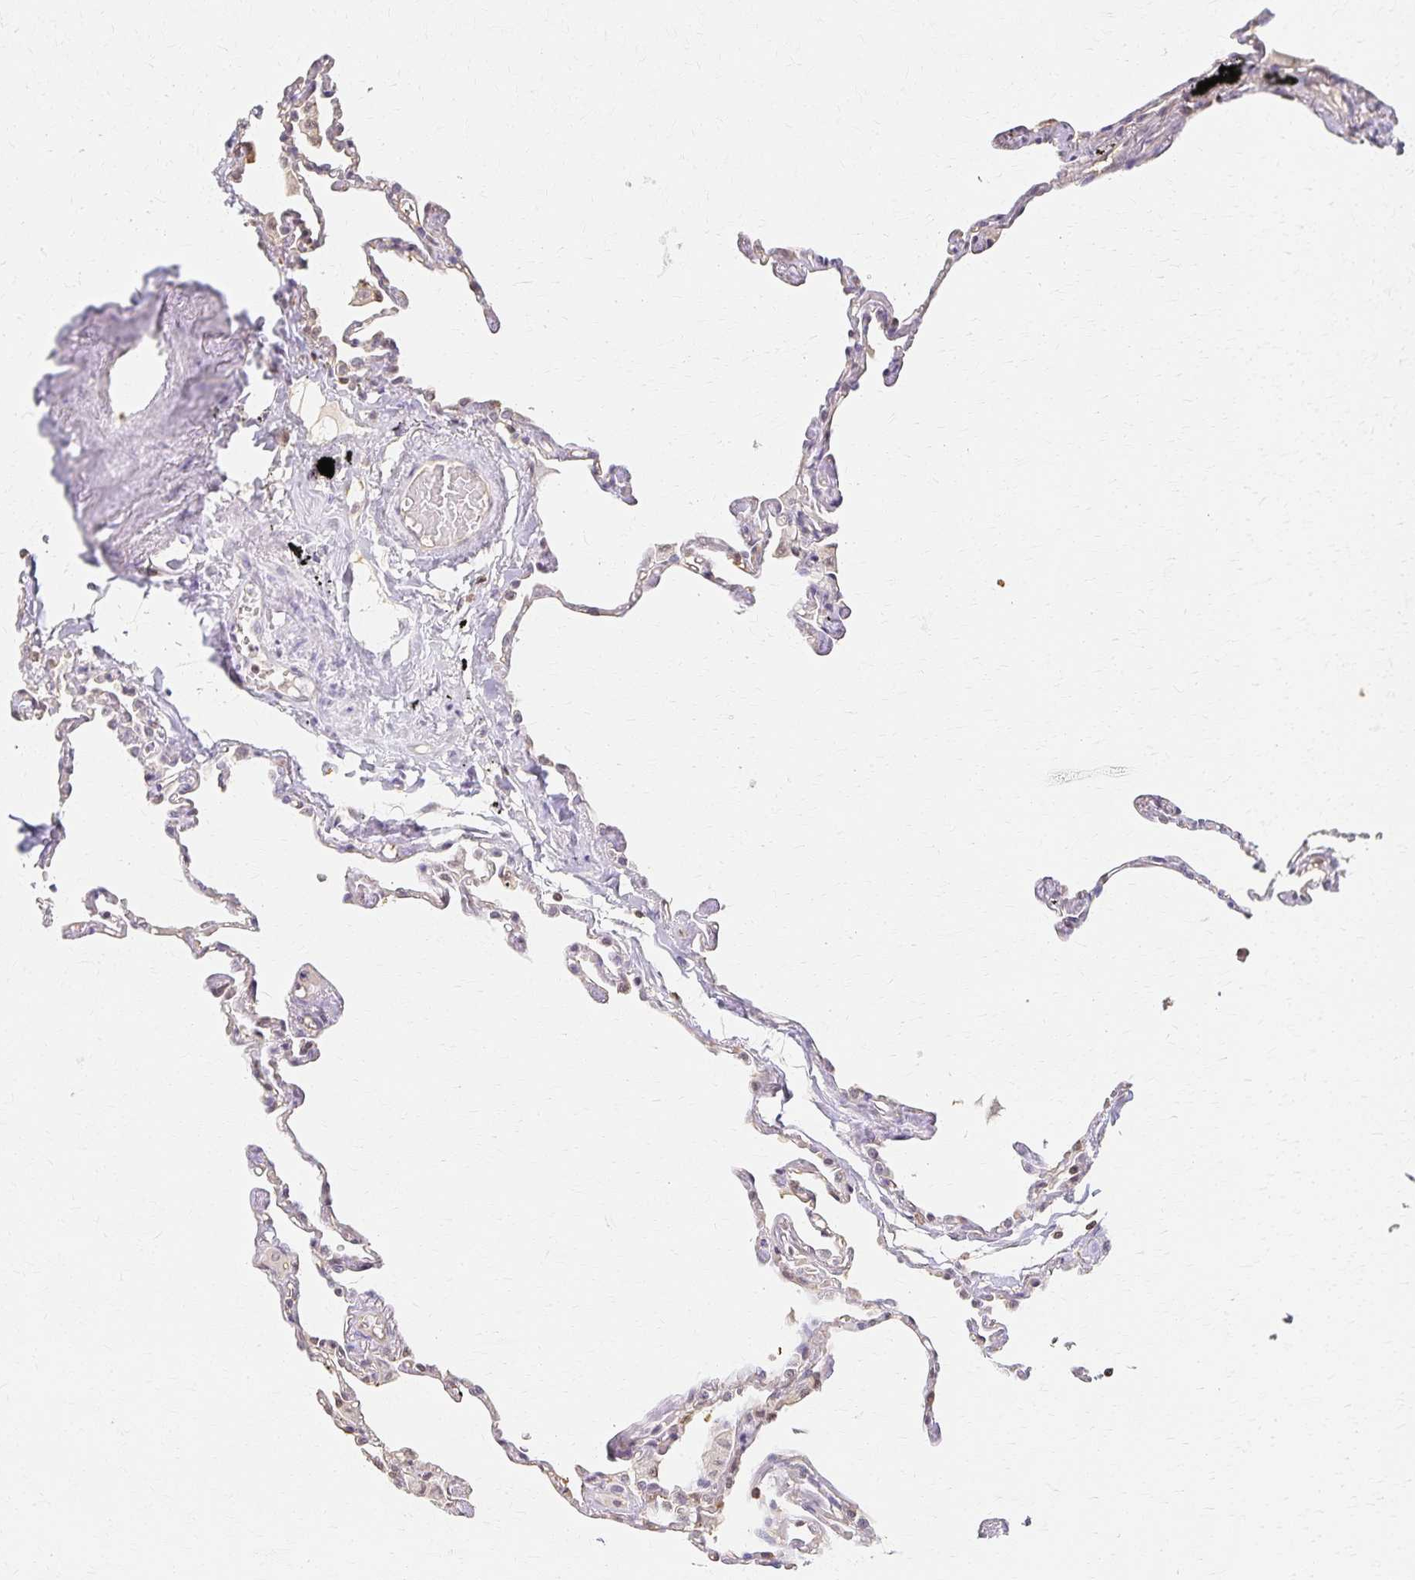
{"staining": {"intensity": "weak", "quantity": "25%-75%", "location": "cytoplasmic/membranous"}, "tissue": "lung", "cell_type": "Alveolar cells", "image_type": "normal", "snomed": [{"axis": "morphology", "description": "Normal tissue, NOS"}, {"axis": "topography", "description": "Lung"}], "caption": "Protein staining of unremarkable lung shows weak cytoplasmic/membranous expression in approximately 25%-75% of alveolar cells.", "gene": "AZGP1", "patient": {"sex": "female", "age": 67}}